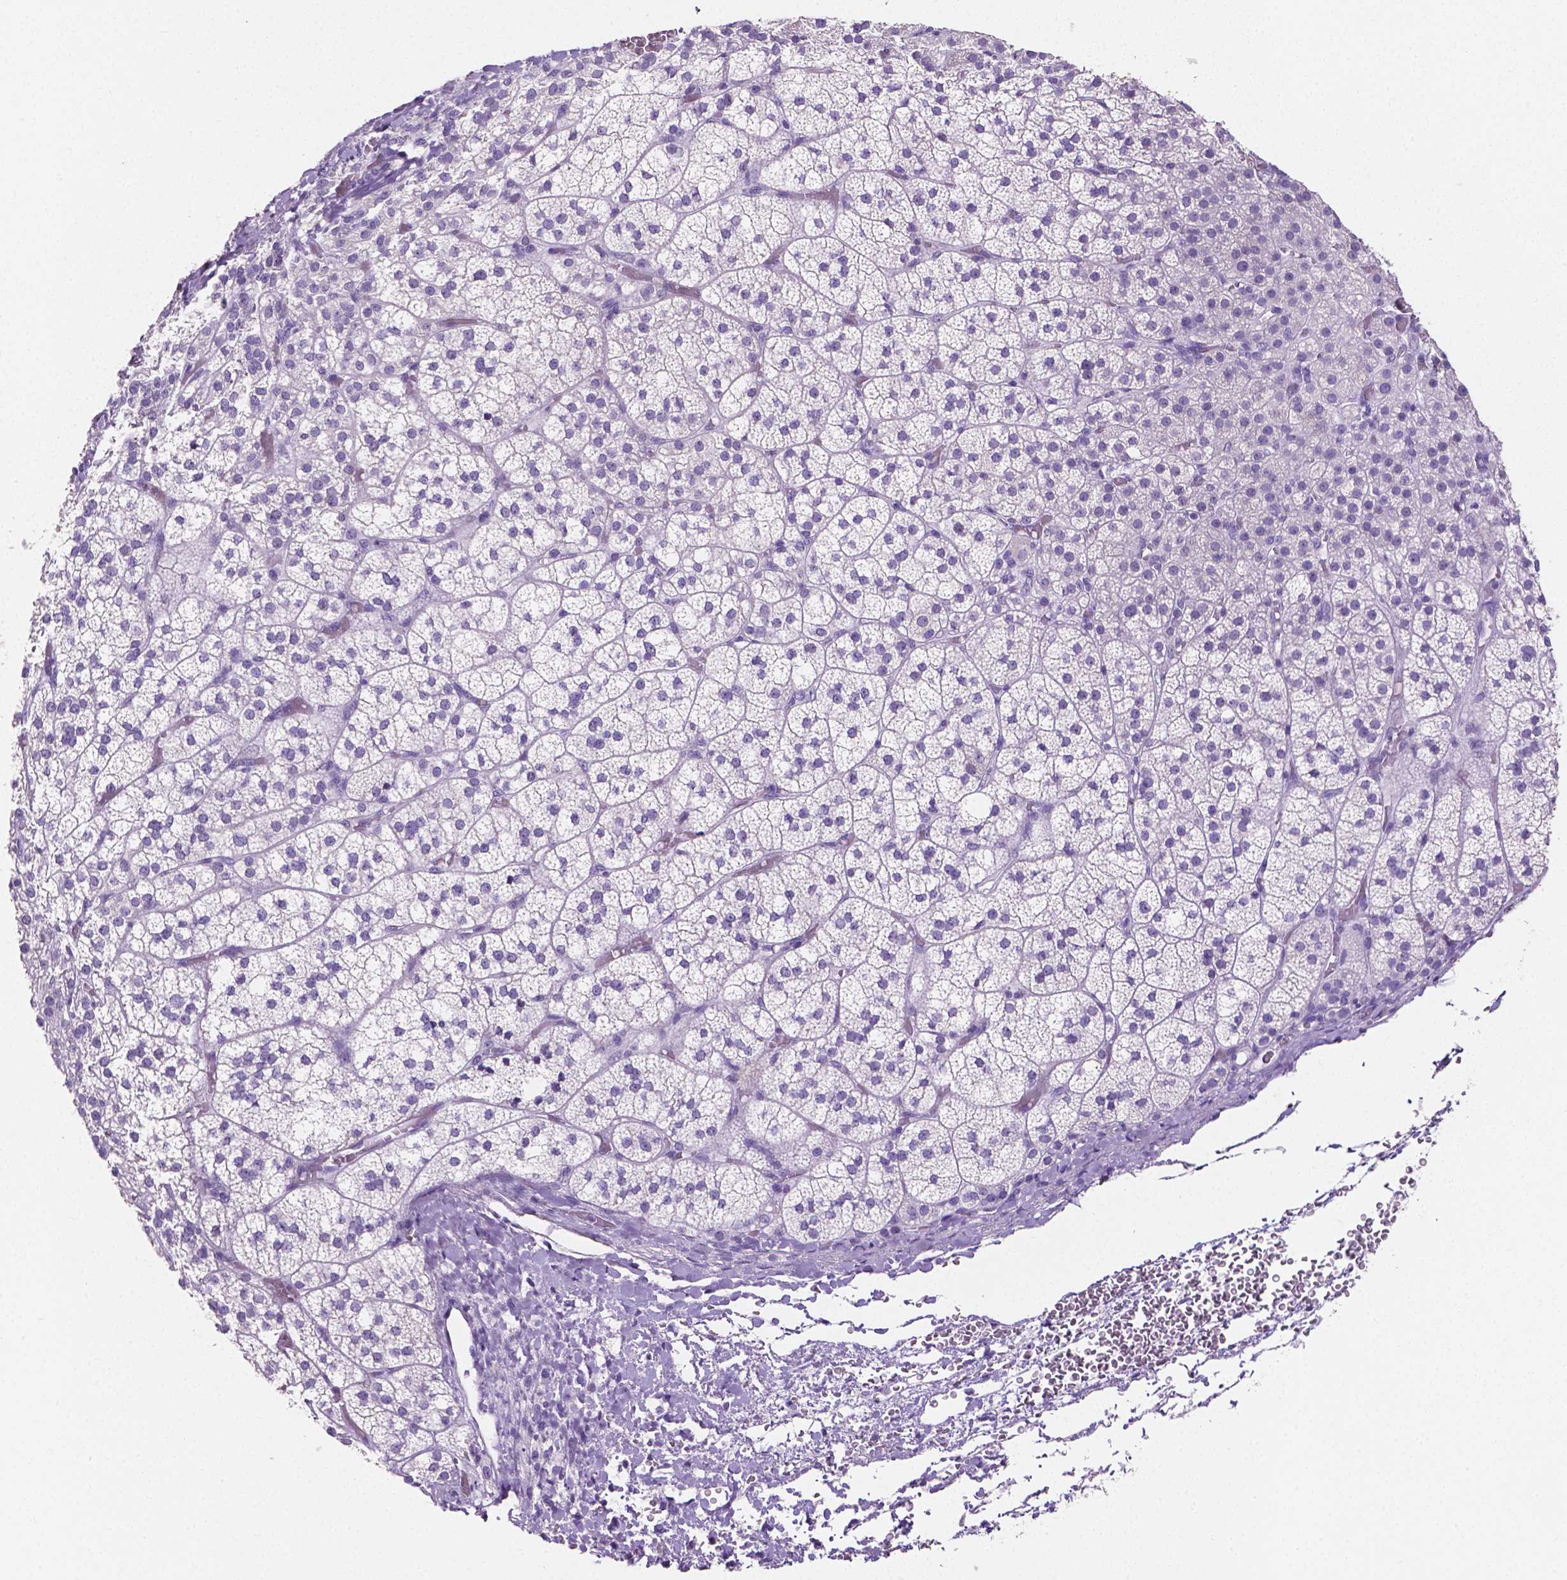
{"staining": {"intensity": "negative", "quantity": "none", "location": "none"}, "tissue": "adrenal gland", "cell_type": "Glandular cells", "image_type": "normal", "snomed": [{"axis": "morphology", "description": "Normal tissue, NOS"}, {"axis": "topography", "description": "Adrenal gland"}], "caption": "This photomicrograph is of benign adrenal gland stained with immunohistochemistry to label a protein in brown with the nuclei are counter-stained blue. There is no positivity in glandular cells.", "gene": "SLC22A2", "patient": {"sex": "female", "age": 60}}